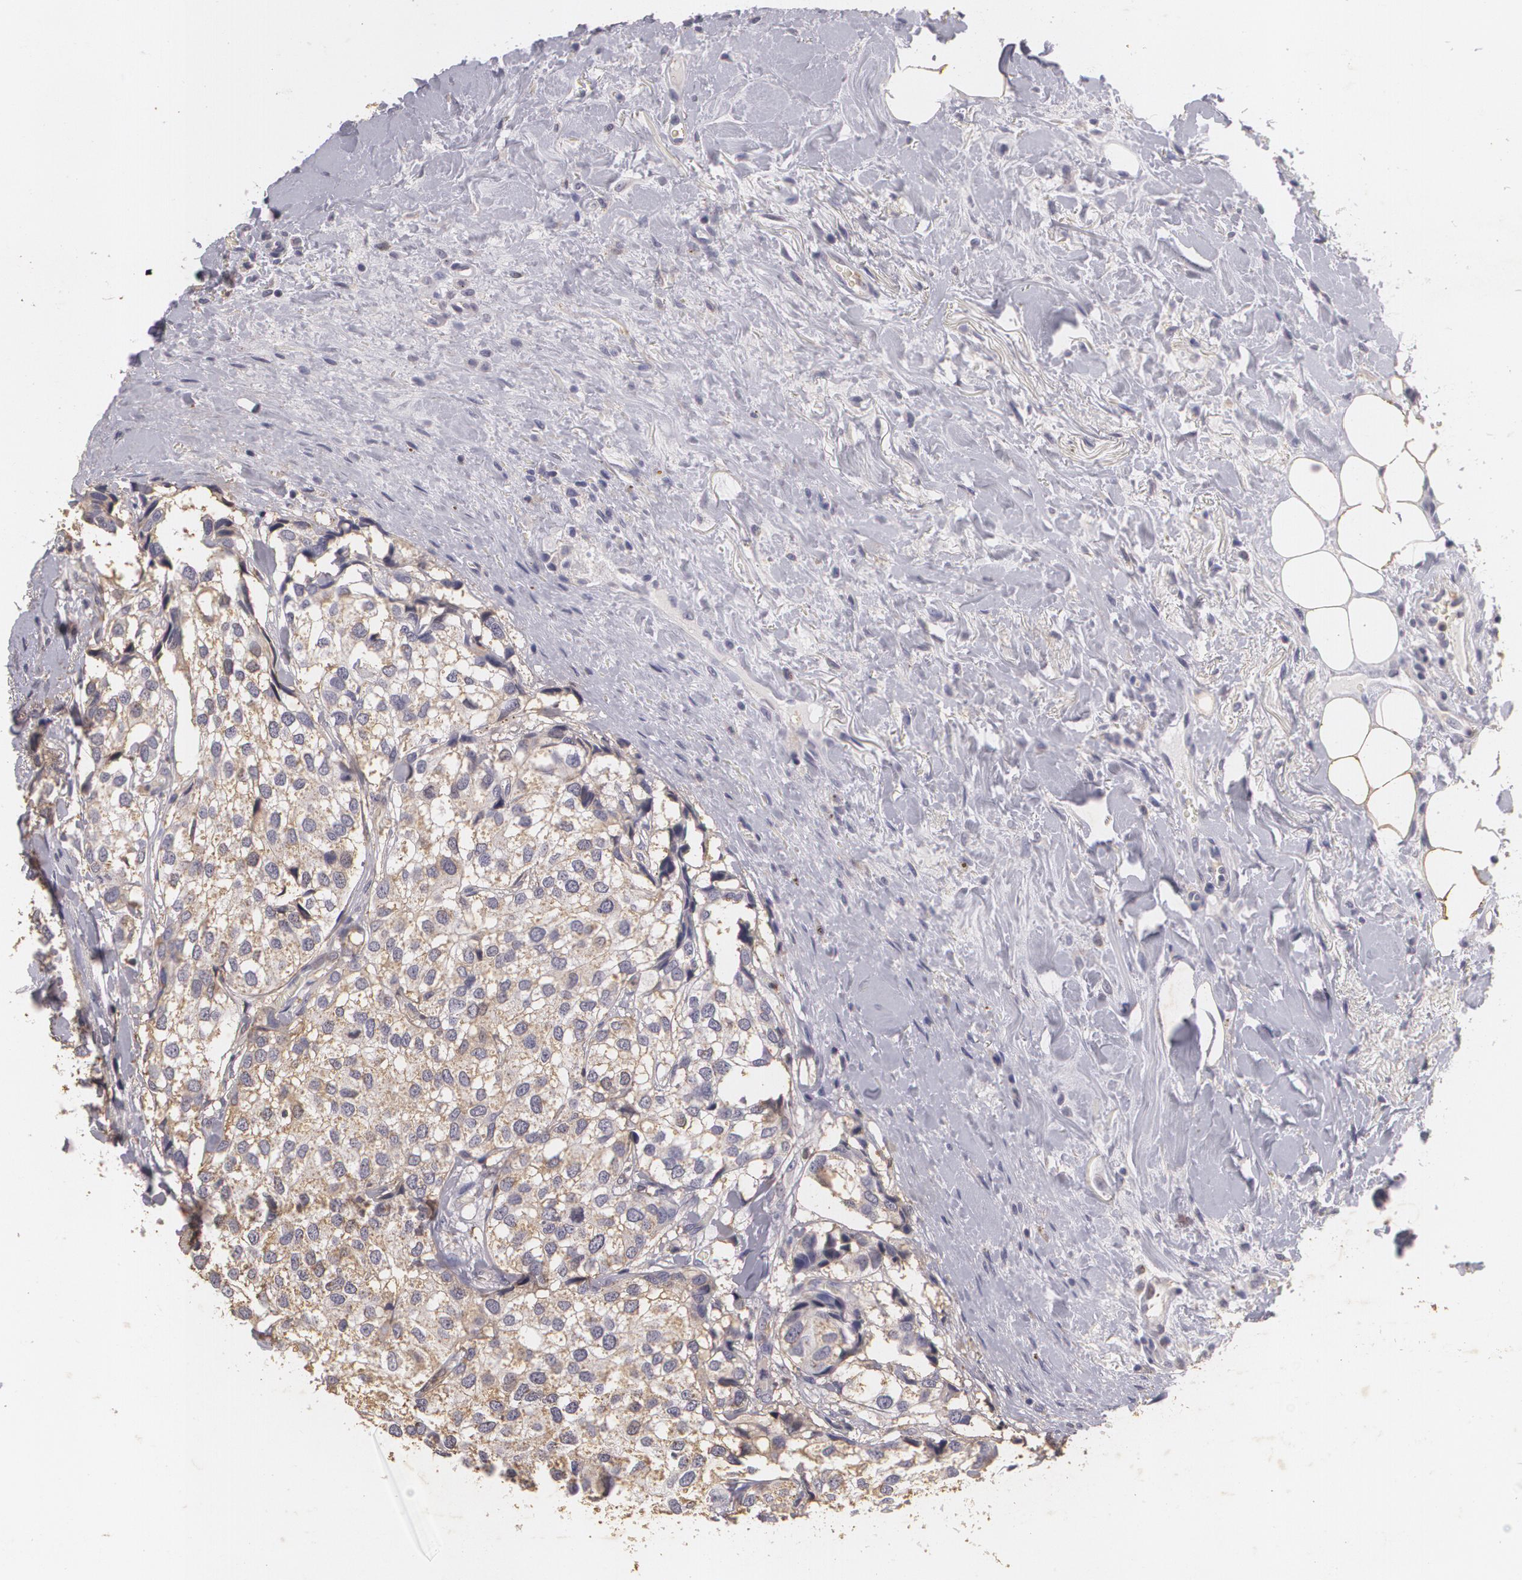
{"staining": {"intensity": "moderate", "quantity": ">75%", "location": "cytoplasmic/membranous"}, "tissue": "breast cancer", "cell_type": "Tumor cells", "image_type": "cancer", "snomed": [{"axis": "morphology", "description": "Duct carcinoma"}, {"axis": "topography", "description": "Breast"}], "caption": "Brown immunohistochemical staining in breast invasive ductal carcinoma demonstrates moderate cytoplasmic/membranous positivity in about >75% of tumor cells. The protein of interest is shown in brown color, while the nuclei are stained blue.", "gene": "KCNA4", "patient": {"sex": "female", "age": 68}}